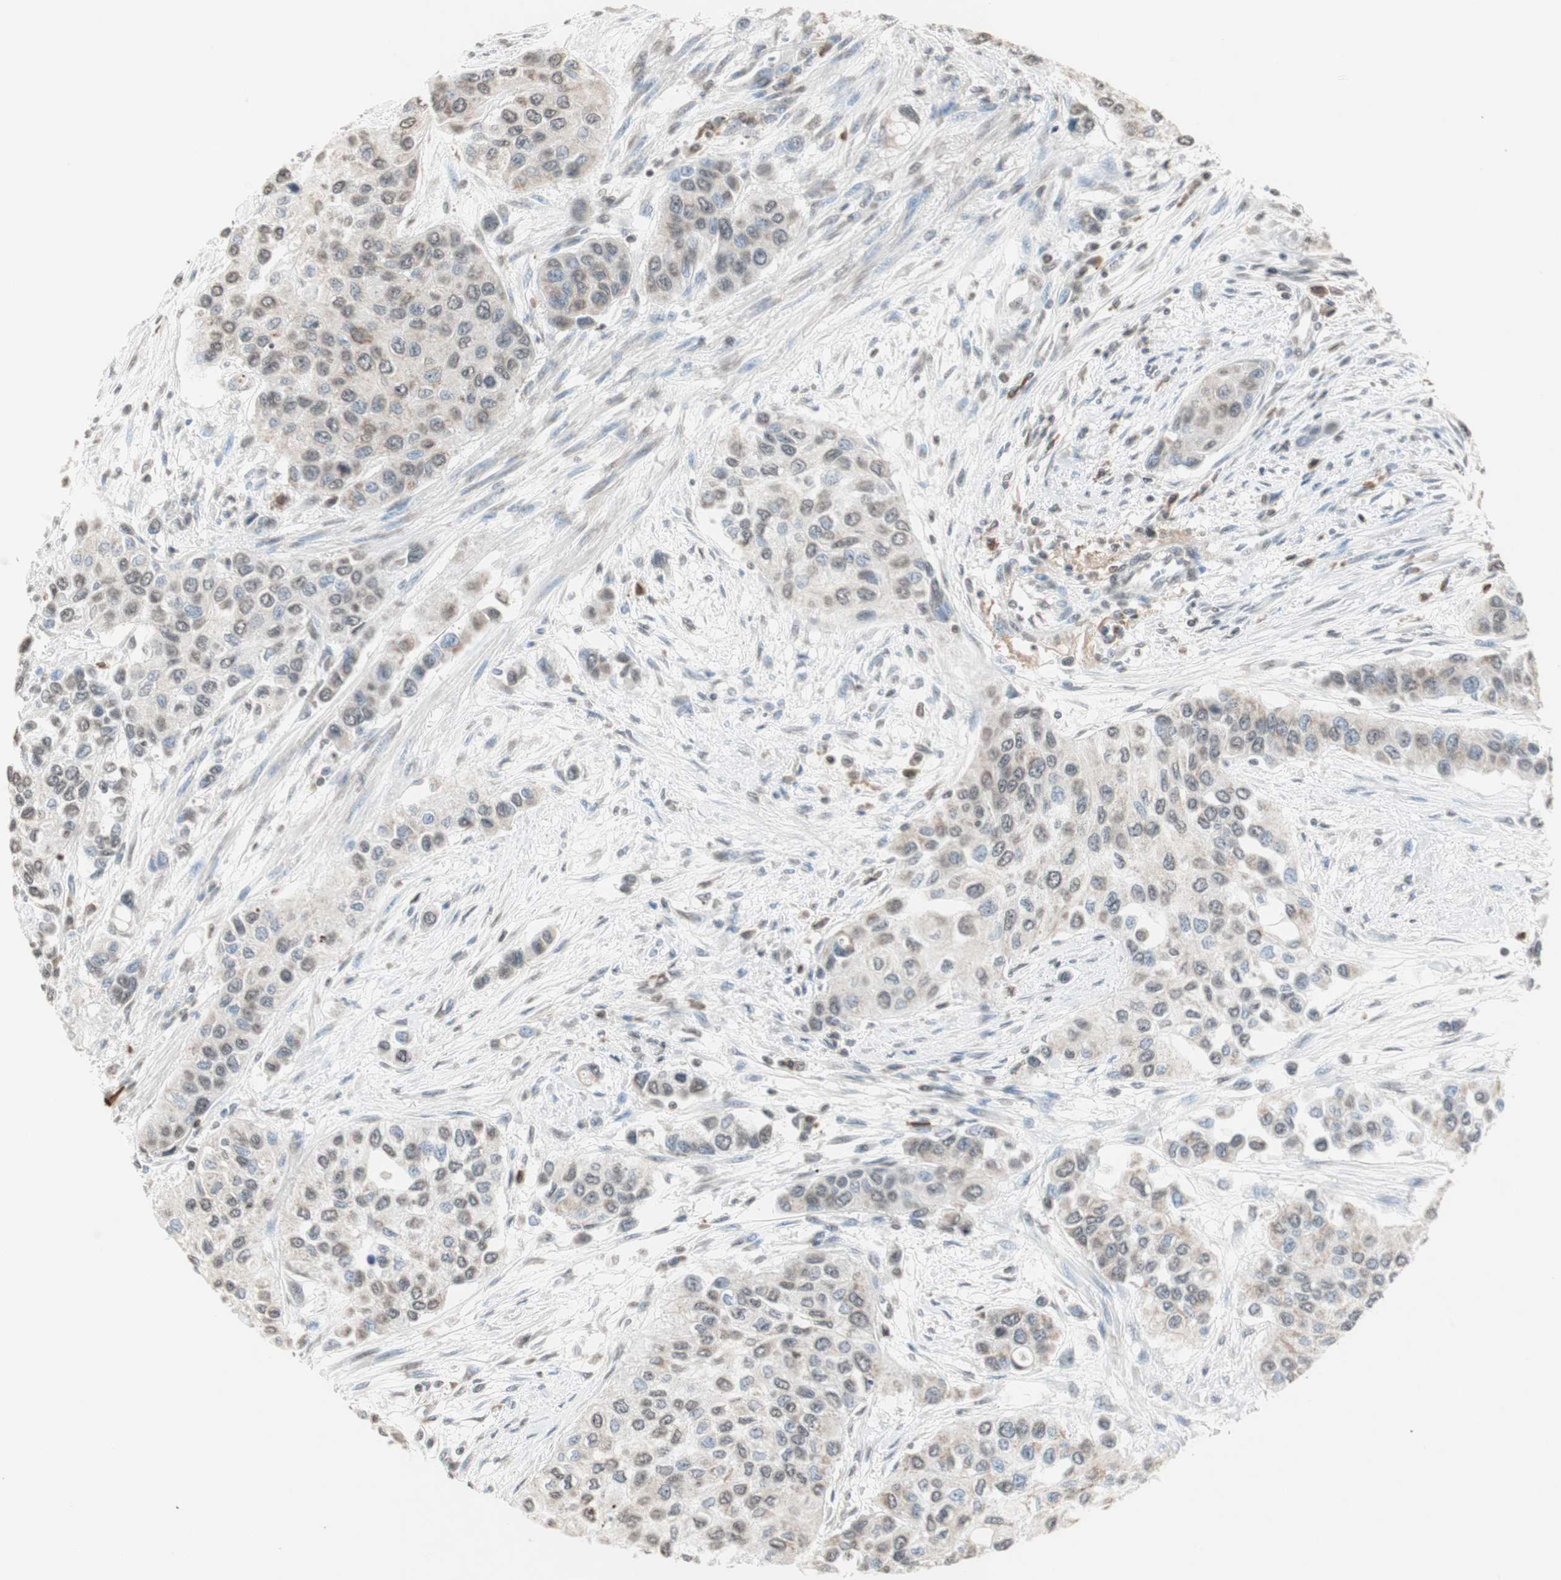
{"staining": {"intensity": "weak", "quantity": "<25%", "location": "cytoplasmic/membranous,nuclear"}, "tissue": "urothelial cancer", "cell_type": "Tumor cells", "image_type": "cancer", "snomed": [{"axis": "morphology", "description": "Urothelial carcinoma, High grade"}, {"axis": "topography", "description": "Urinary bladder"}], "caption": "Immunohistochemistry micrograph of urothelial cancer stained for a protein (brown), which shows no positivity in tumor cells.", "gene": "PRELID1", "patient": {"sex": "female", "age": 56}}